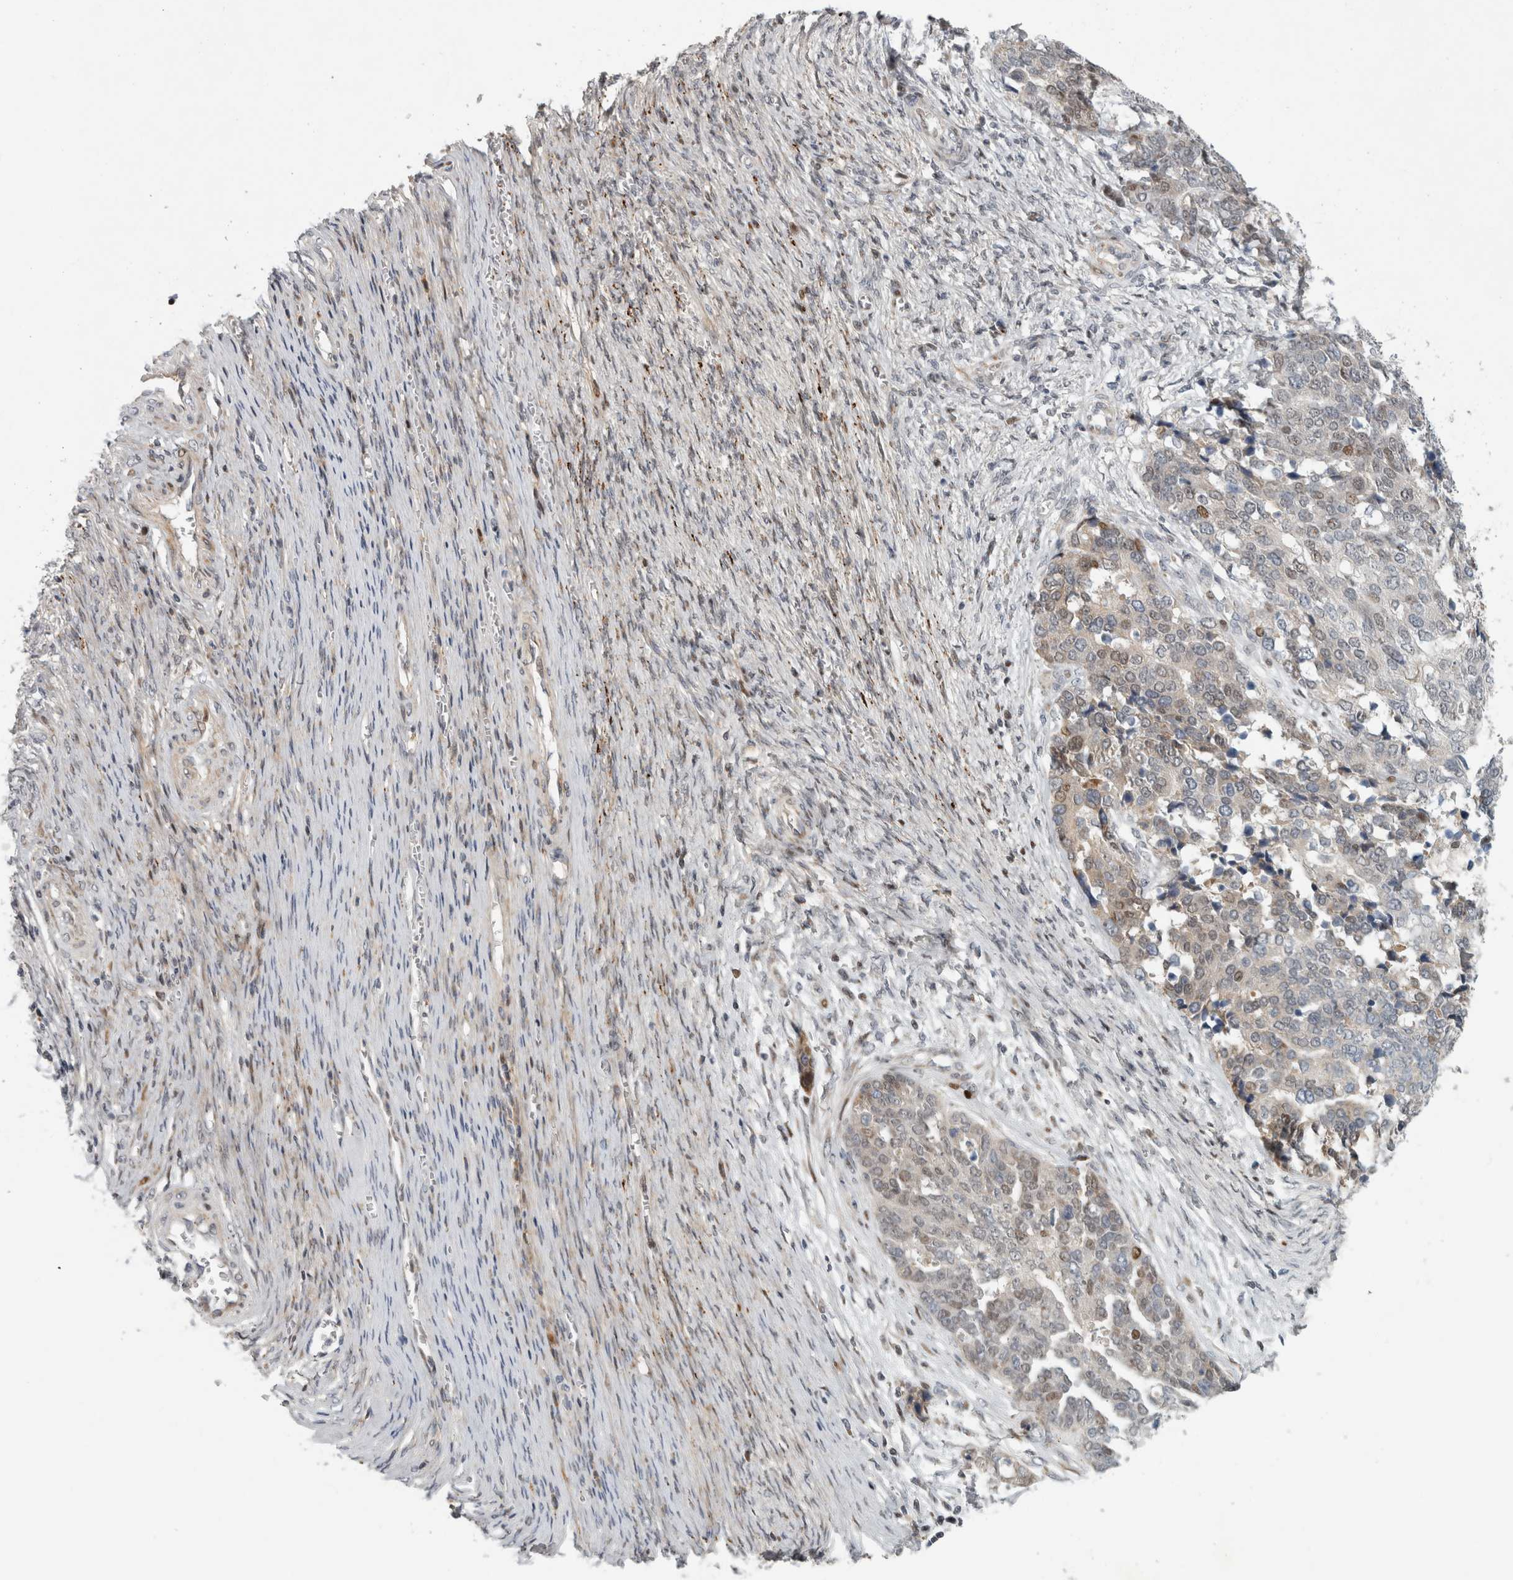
{"staining": {"intensity": "moderate", "quantity": "<25%", "location": "nuclear"}, "tissue": "ovarian cancer", "cell_type": "Tumor cells", "image_type": "cancer", "snomed": [{"axis": "morphology", "description": "Cystadenocarcinoma, serous, NOS"}, {"axis": "topography", "description": "Ovary"}], "caption": "Immunohistochemistry (IHC) of human ovarian cancer reveals low levels of moderate nuclear positivity in about <25% of tumor cells. Using DAB (3,3'-diaminobenzidine) (brown) and hematoxylin (blue) stains, captured at high magnification using brightfield microscopy.", "gene": "RBM48", "patient": {"sex": "female", "age": 44}}